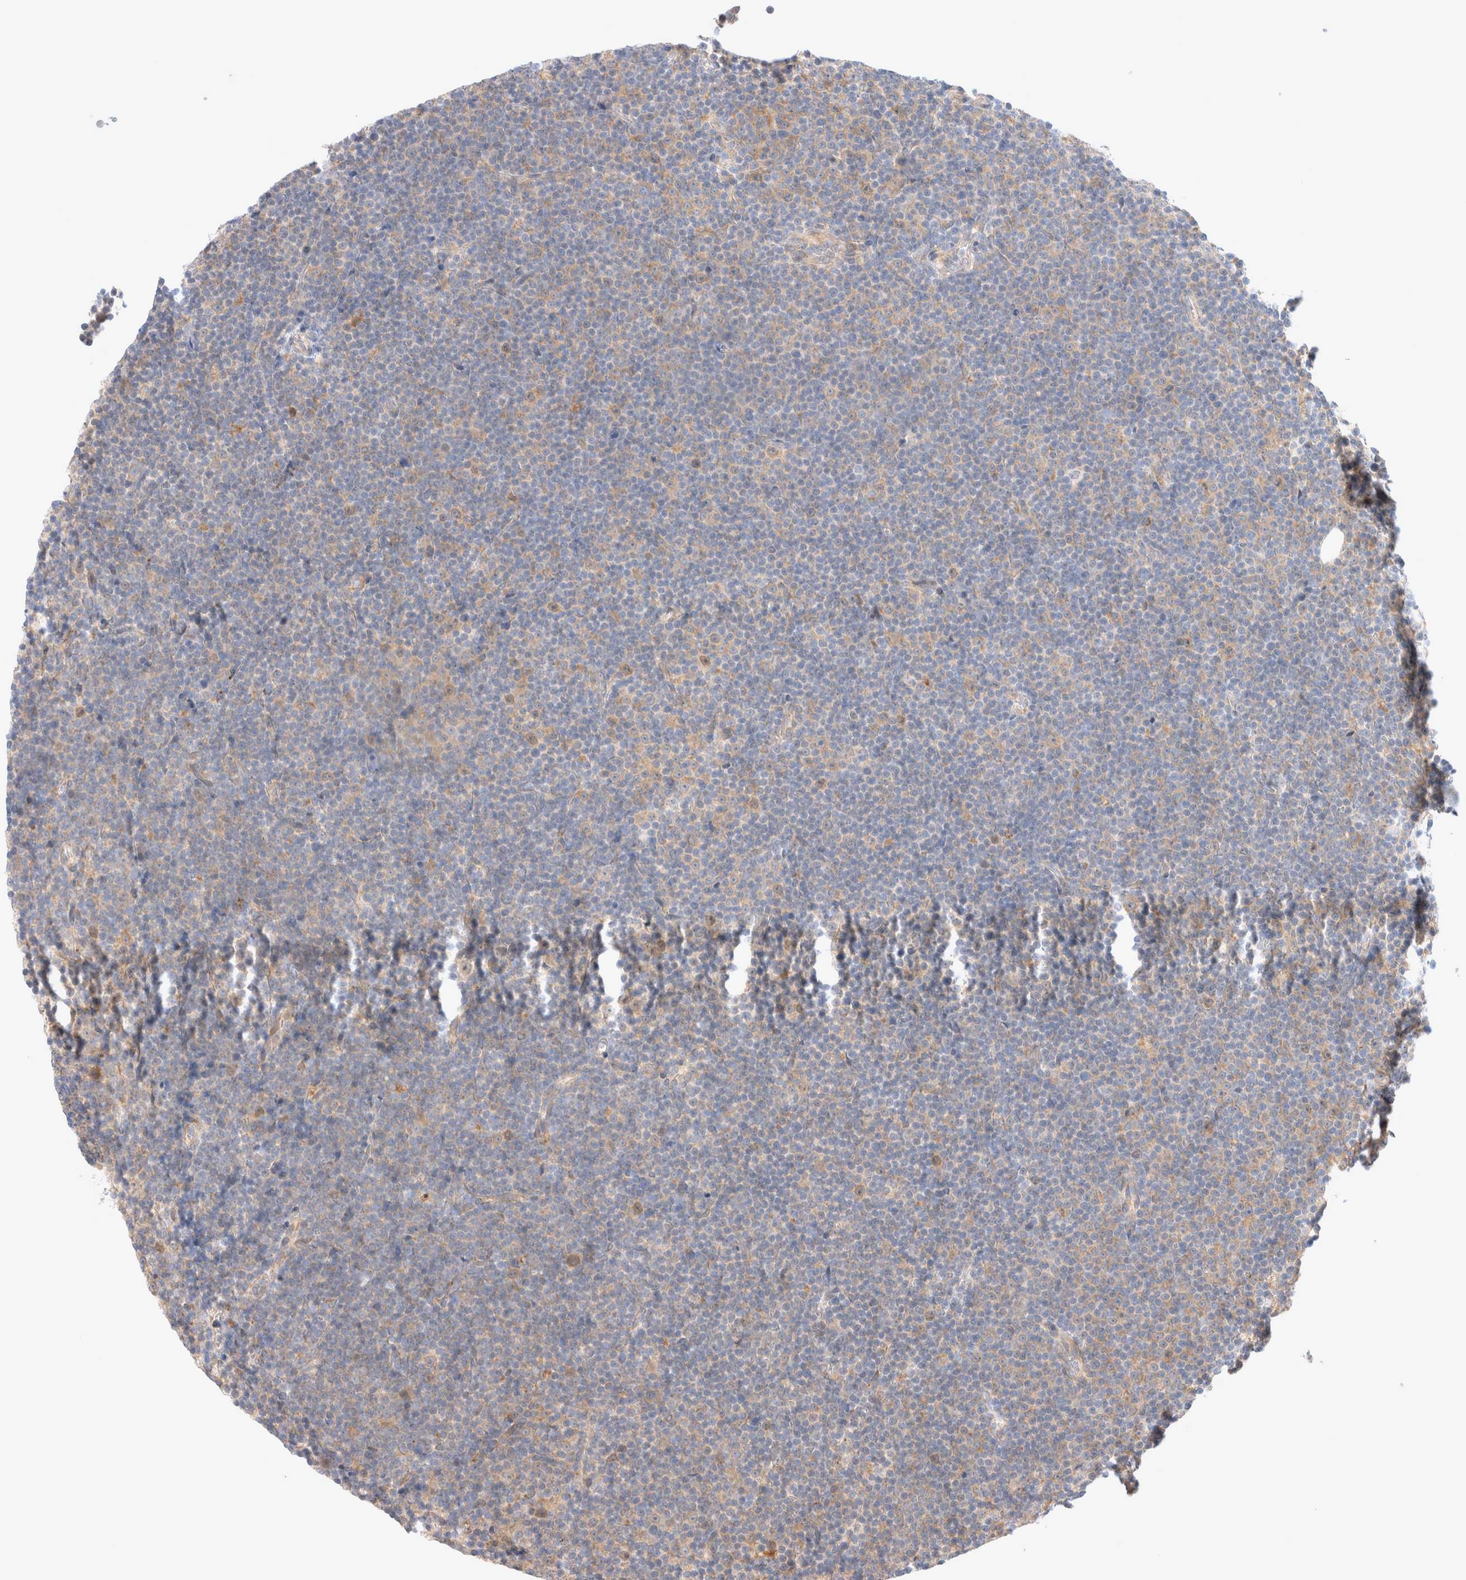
{"staining": {"intensity": "weak", "quantity": "<25%", "location": "cytoplasmic/membranous"}, "tissue": "lymphoma", "cell_type": "Tumor cells", "image_type": "cancer", "snomed": [{"axis": "morphology", "description": "Malignant lymphoma, non-Hodgkin's type, Low grade"}, {"axis": "topography", "description": "Lymph node"}], "caption": "The immunohistochemistry micrograph has no significant positivity in tumor cells of lymphoma tissue.", "gene": "NPC1", "patient": {"sex": "female", "age": 67}}